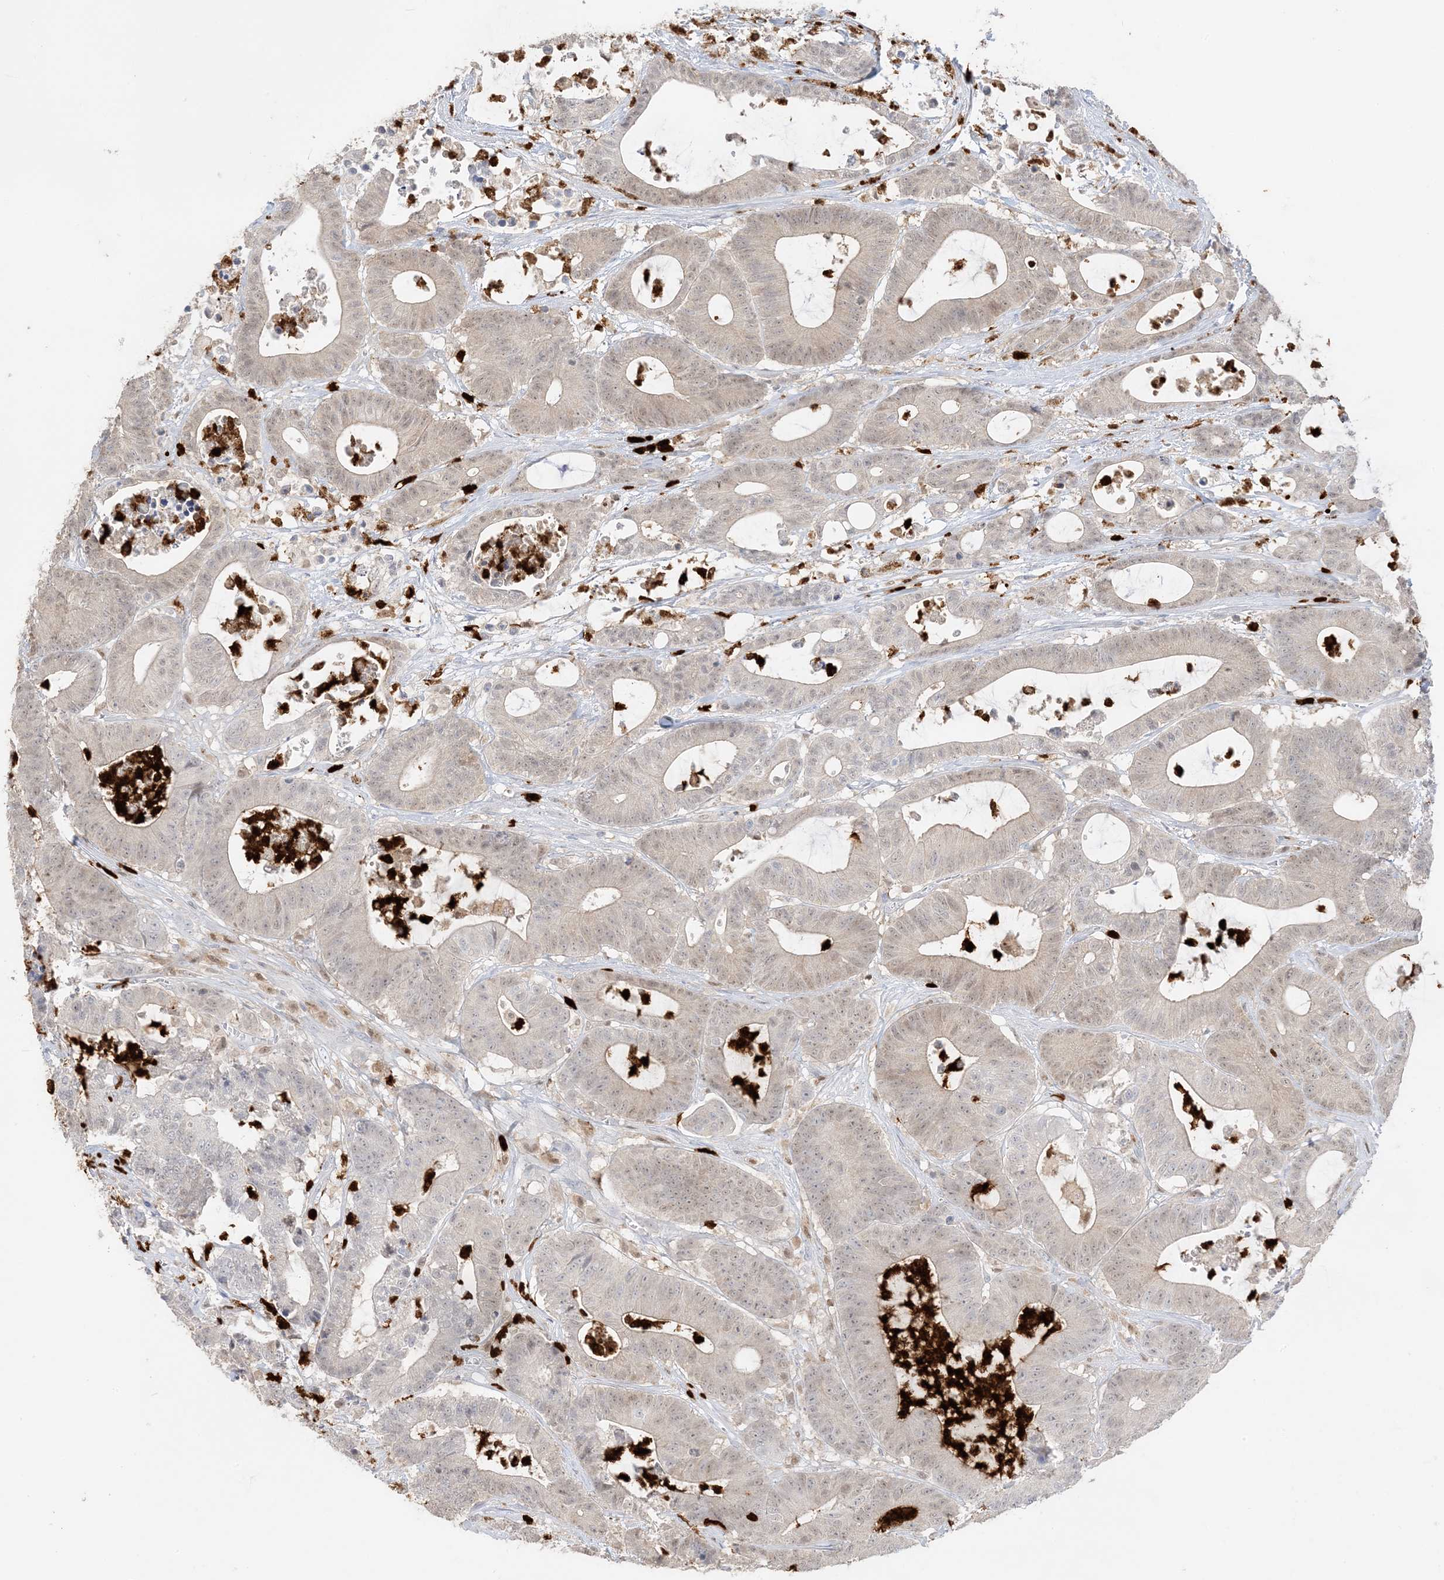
{"staining": {"intensity": "weak", "quantity": "25%-75%", "location": "nuclear"}, "tissue": "colorectal cancer", "cell_type": "Tumor cells", "image_type": "cancer", "snomed": [{"axis": "morphology", "description": "Adenocarcinoma, NOS"}, {"axis": "topography", "description": "Colon"}], "caption": "A brown stain shows weak nuclear staining of a protein in human colorectal adenocarcinoma tumor cells. Immunohistochemistry stains the protein in brown and the nuclei are stained blue.", "gene": "GCA", "patient": {"sex": "female", "age": 84}}